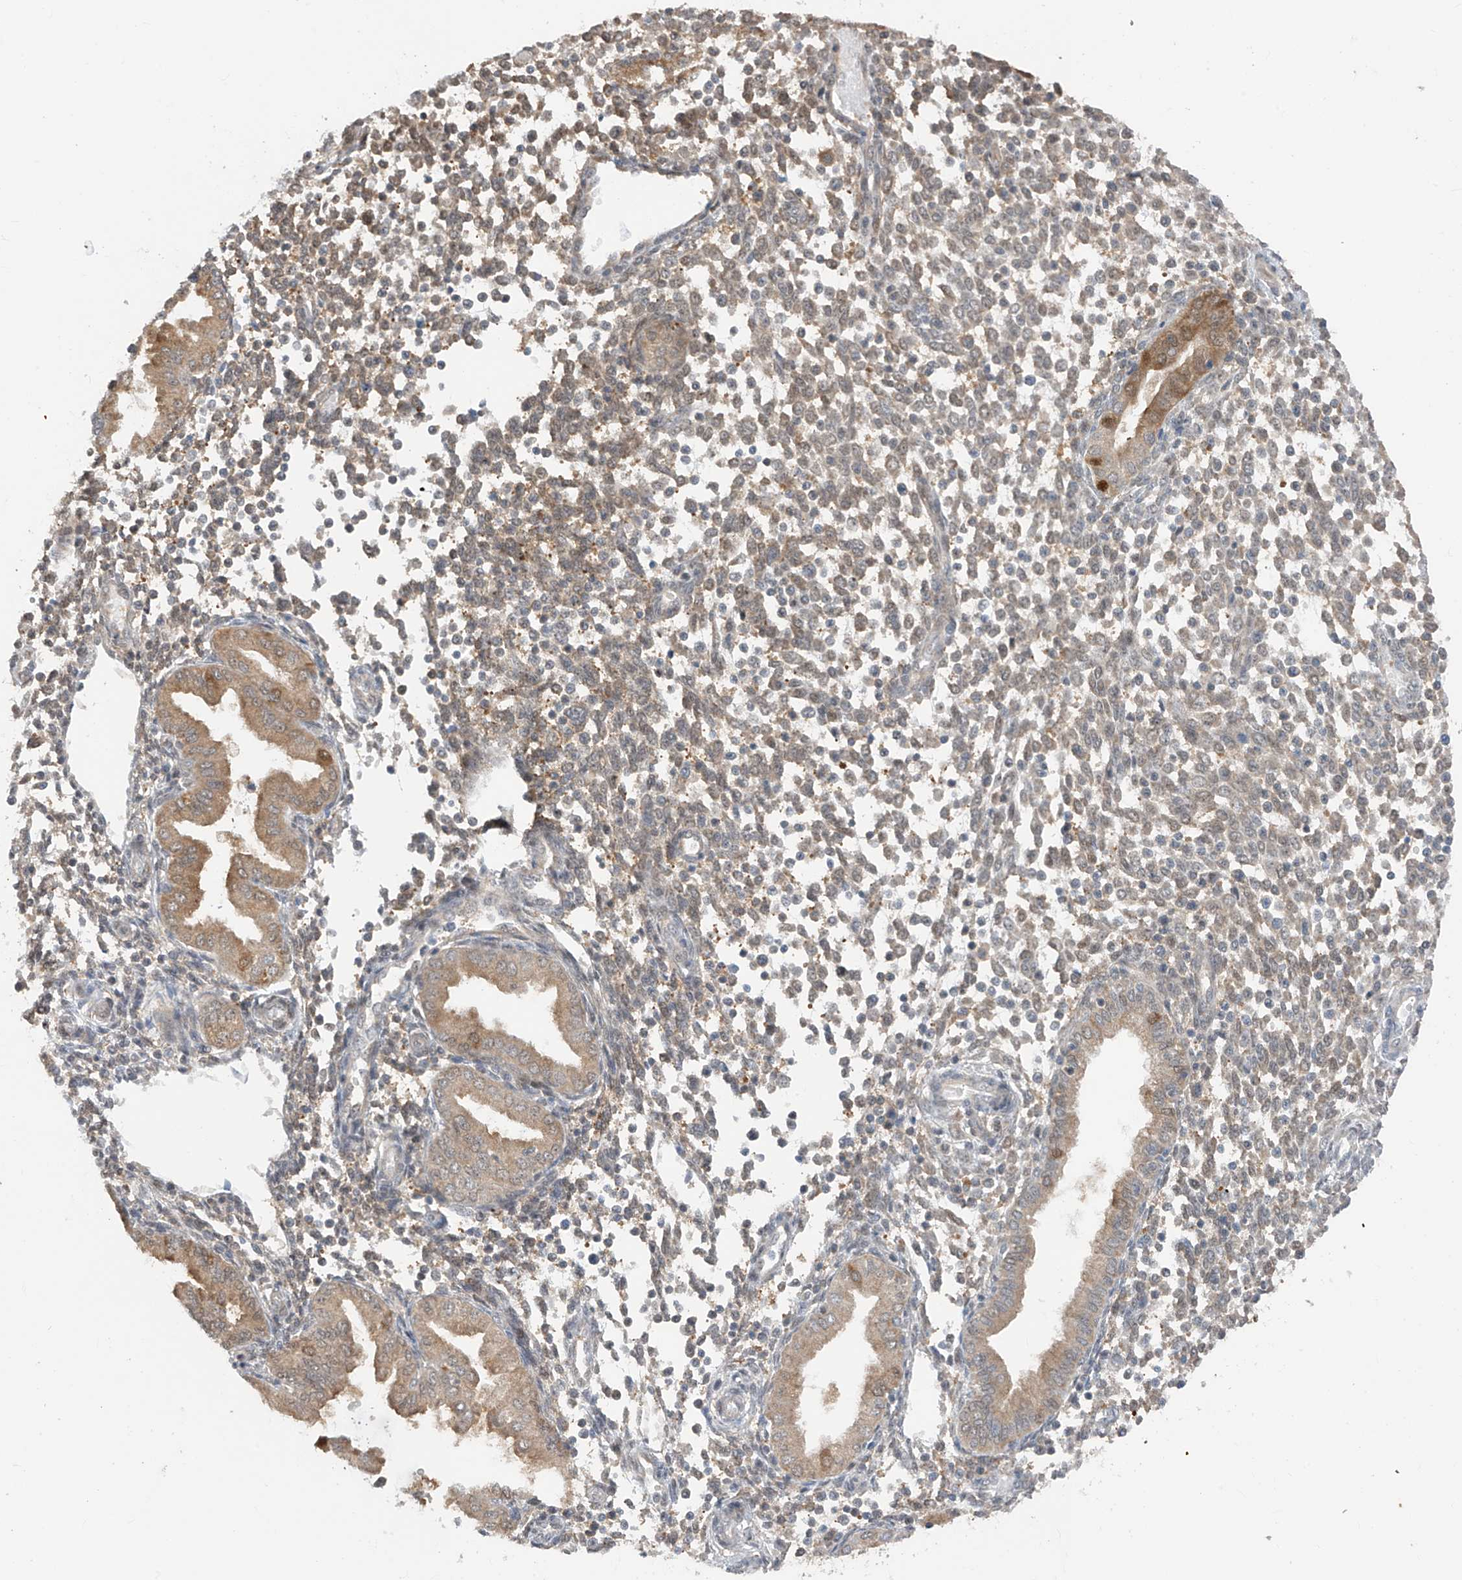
{"staining": {"intensity": "weak", "quantity": "25%-75%", "location": "cytoplasmic/membranous"}, "tissue": "endometrium", "cell_type": "Cells in endometrial stroma", "image_type": "normal", "snomed": [{"axis": "morphology", "description": "Normal tissue, NOS"}, {"axis": "topography", "description": "Endometrium"}], "caption": "The photomicrograph exhibits immunohistochemical staining of benign endometrium. There is weak cytoplasmic/membranous positivity is seen in approximately 25%-75% of cells in endometrial stroma.", "gene": "TTC38", "patient": {"sex": "female", "age": 53}}